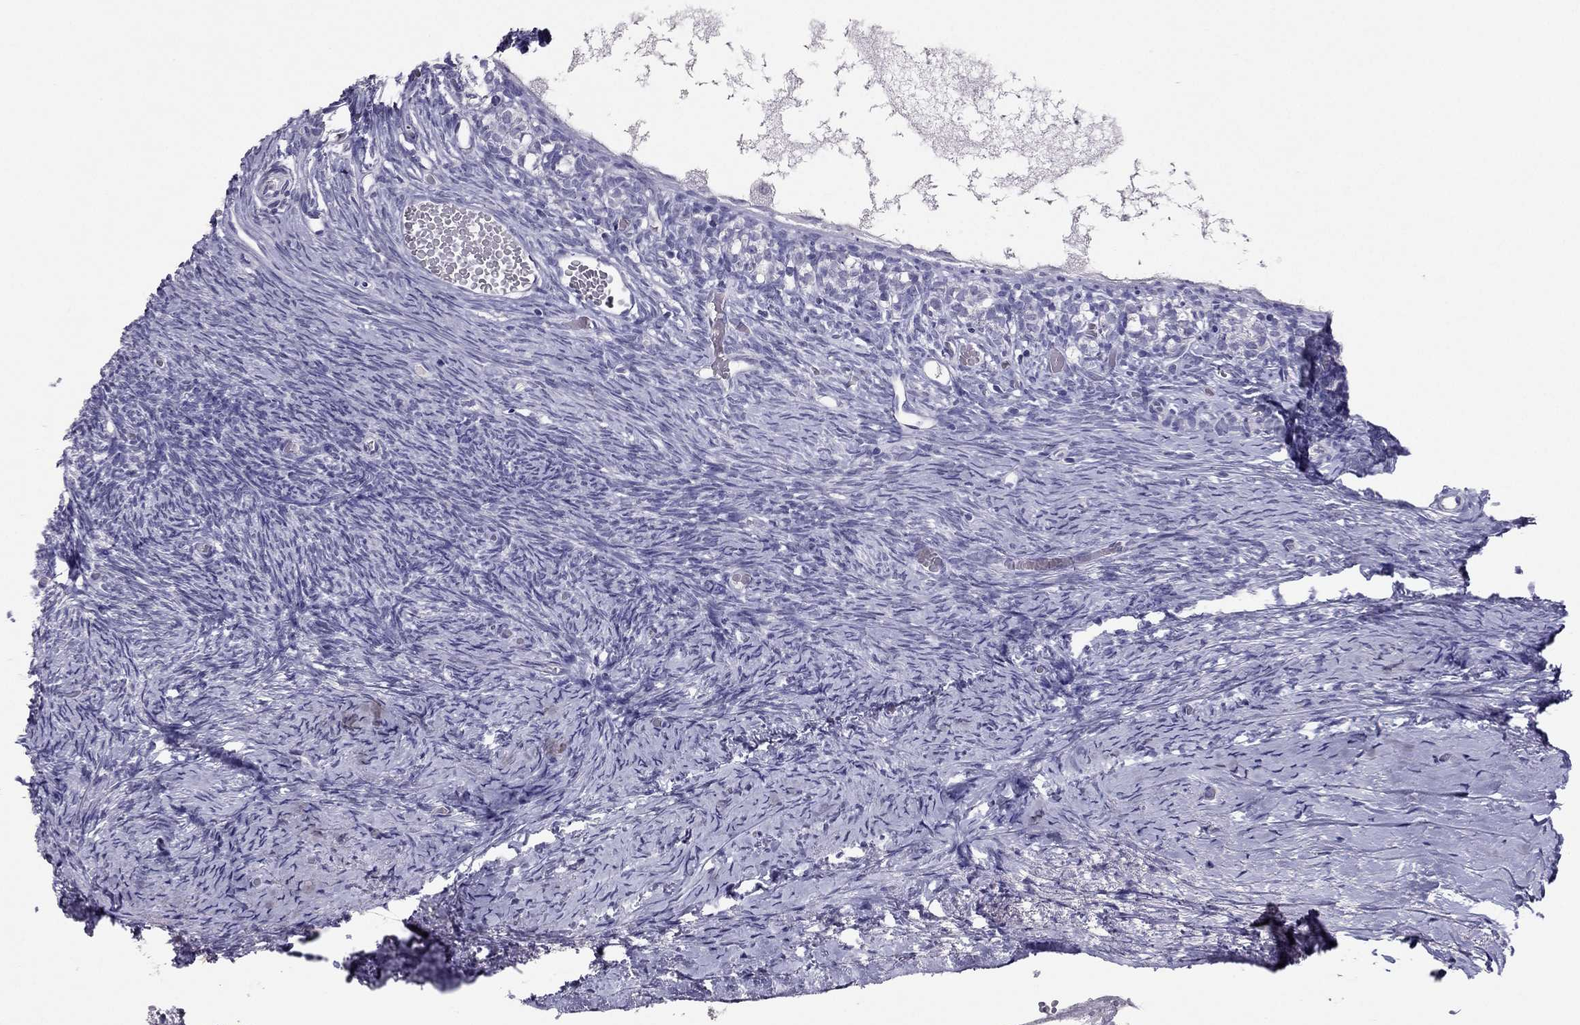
{"staining": {"intensity": "negative", "quantity": "none", "location": "none"}, "tissue": "ovary", "cell_type": "Follicle cells", "image_type": "normal", "snomed": [{"axis": "morphology", "description": "Normal tissue, NOS"}, {"axis": "topography", "description": "Ovary"}], "caption": "Unremarkable ovary was stained to show a protein in brown. There is no significant expression in follicle cells. (DAB IHC visualized using brightfield microscopy, high magnification).", "gene": "RHO", "patient": {"sex": "female", "age": 39}}